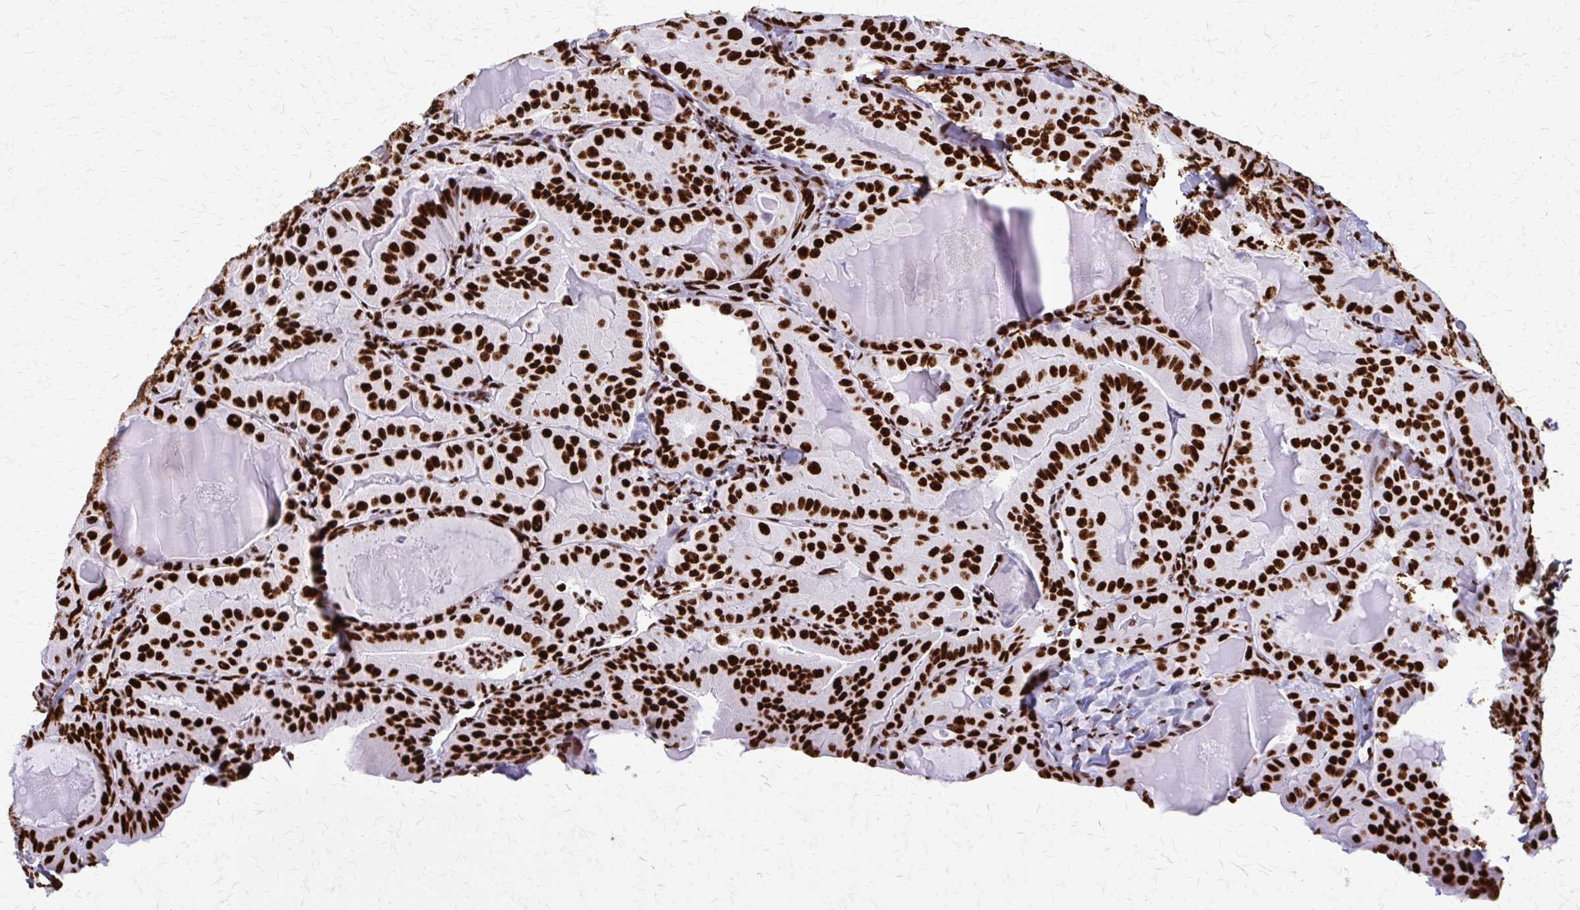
{"staining": {"intensity": "strong", "quantity": ">75%", "location": "nuclear"}, "tissue": "thyroid cancer", "cell_type": "Tumor cells", "image_type": "cancer", "snomed": [{"axis": "morphology", "description": "Papillary adenocarcinoma, NOS"}, {"axis": "topography", "description": "Thyroid gland"}], "caption": "Human thyroid papillary adenocarcinoma stained for a protein (brown) shows strong nuclear positive positivity in about >75% of tumor cells.", "gene": "SFPQ", "patient": {"sex": "female", "age": 68}}